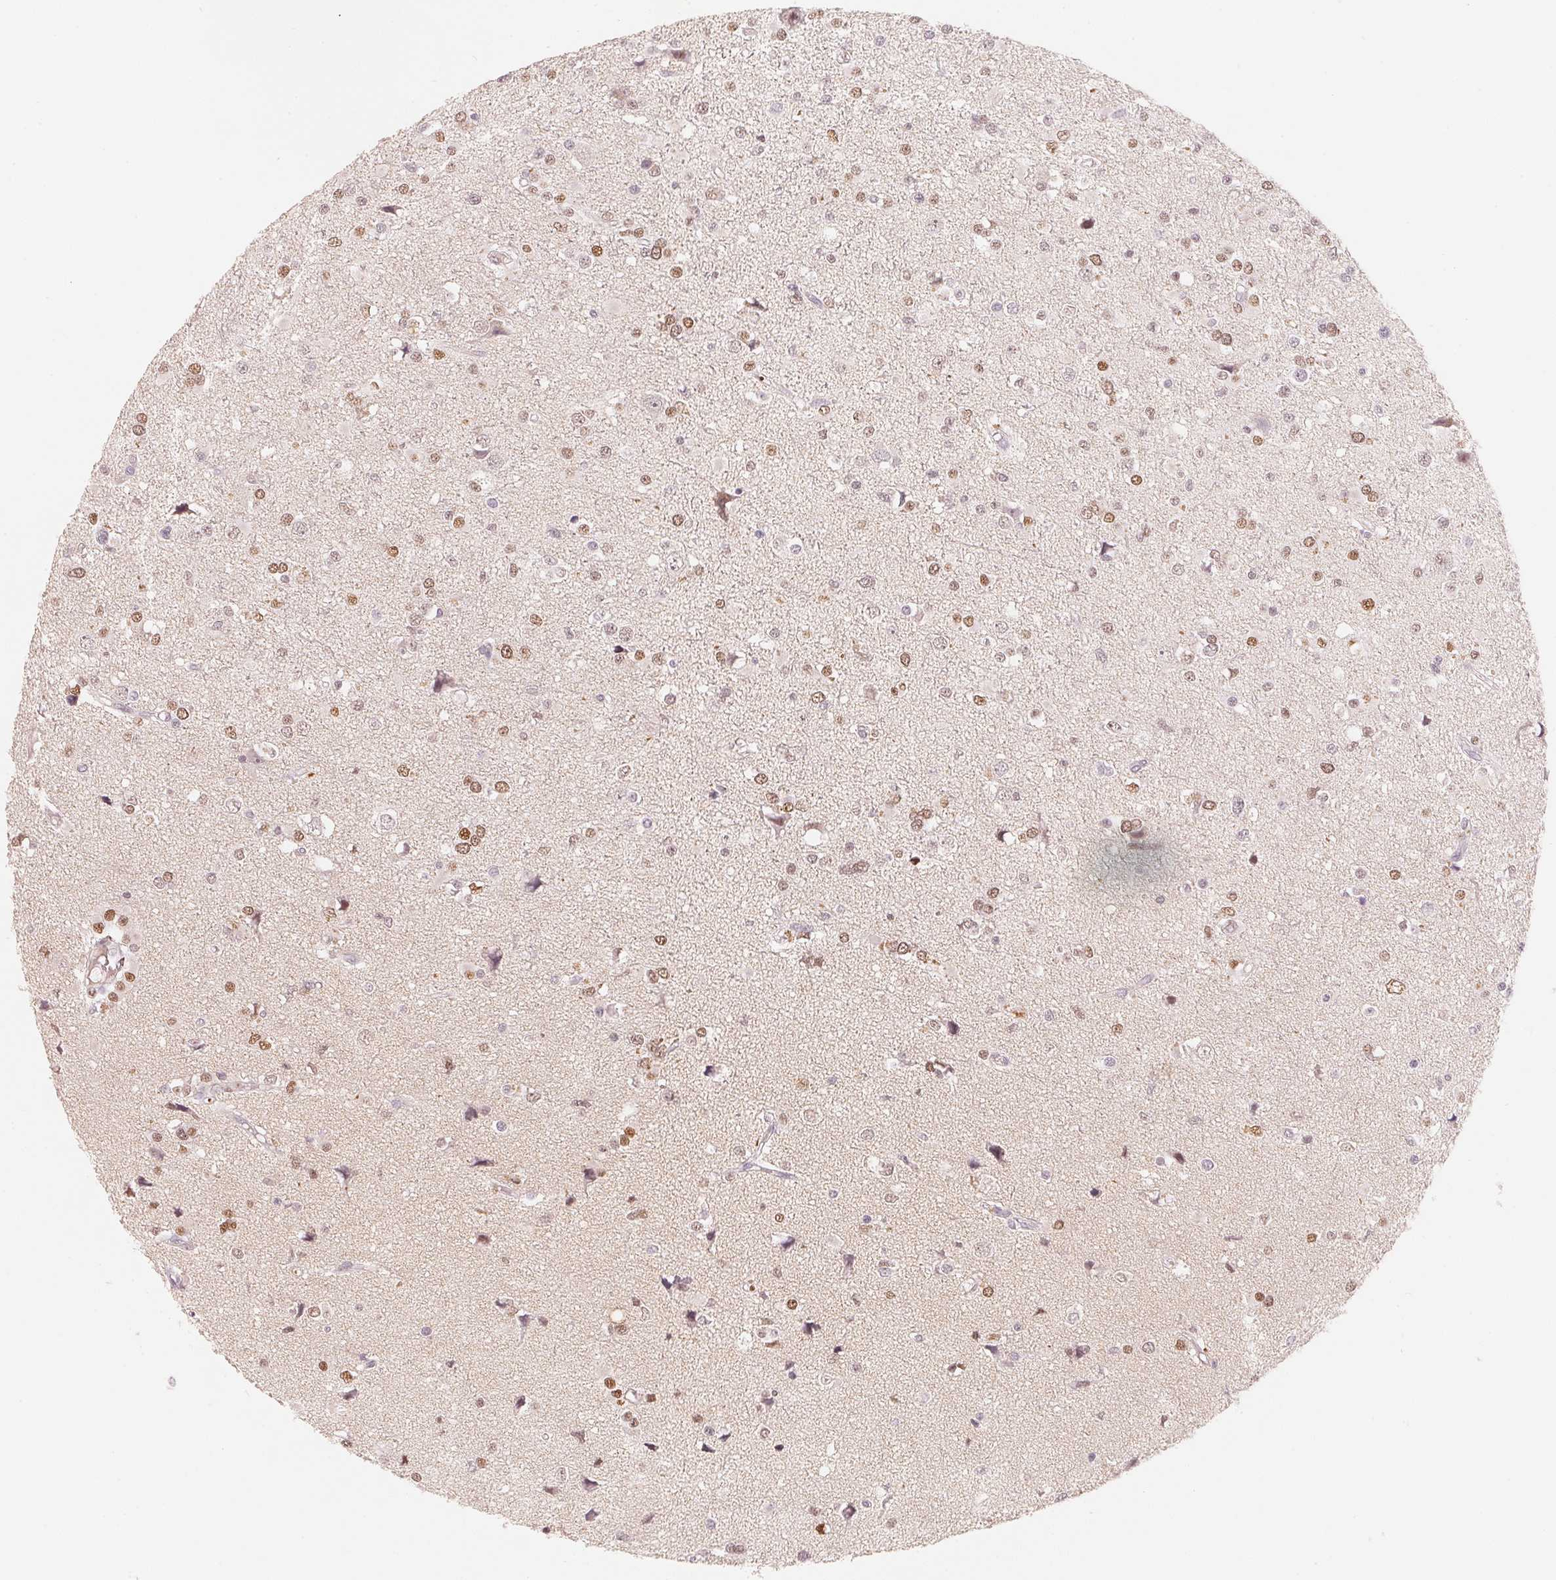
{"staining": {"intensity": "moderate", "quantity": ">75%", "location": "nuclear"}, "tissue": "glioma", "cell_type": "Tumor cells", "image_type": "cancer", "snomed": [{"axis": "morphology", "description": "Glioma, malignant, High grade"}, {"axis": "topography", "description": "Brain"}], "caption": "Human malignant glioma (high-grade) stained with a brown dye reveals moderate nuclear positive positivity in approximately >75% of tumor cells.", "gene": "ARHGAP22", "patient": {"sex": "male", "age": 54}}